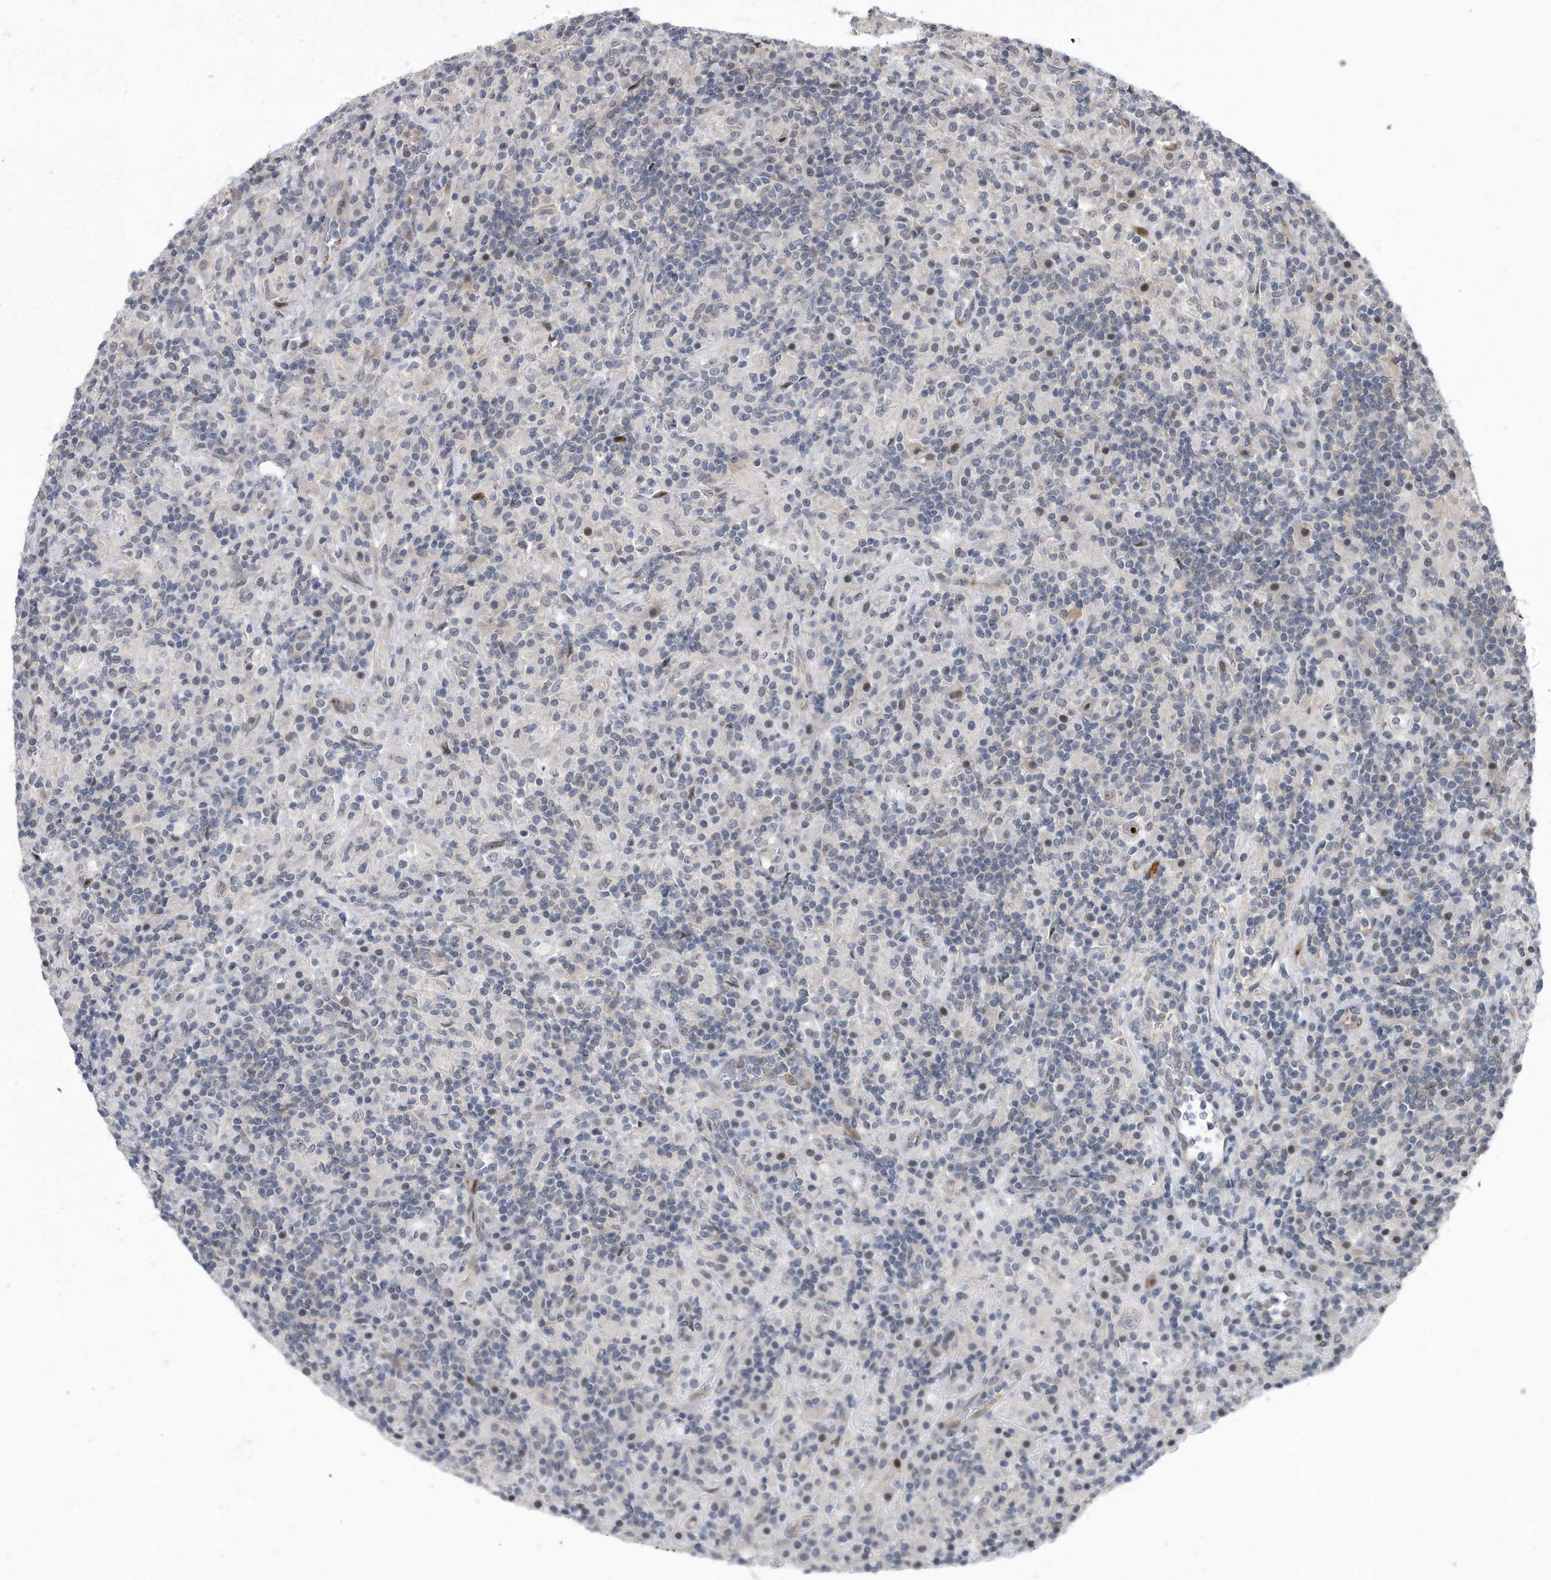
{"staining": {"intensity": "negative", "quantity": "none", "location": "none"}, "tissue": "lymphoma", "cell_type": "Tumor cells", "image_type": "cancer", "snomed": [{"axis": "morphology", "description": "Hodgkin's disease, NOS"}, {"axis": "topography", "description": "Lymph node"}], "caption": "Immunohistochemical staining of lymphoma exhibits no significant expression in tumor cells.", "gene": "PGBD2", "patient": {"sex": "male", "age": 70}}